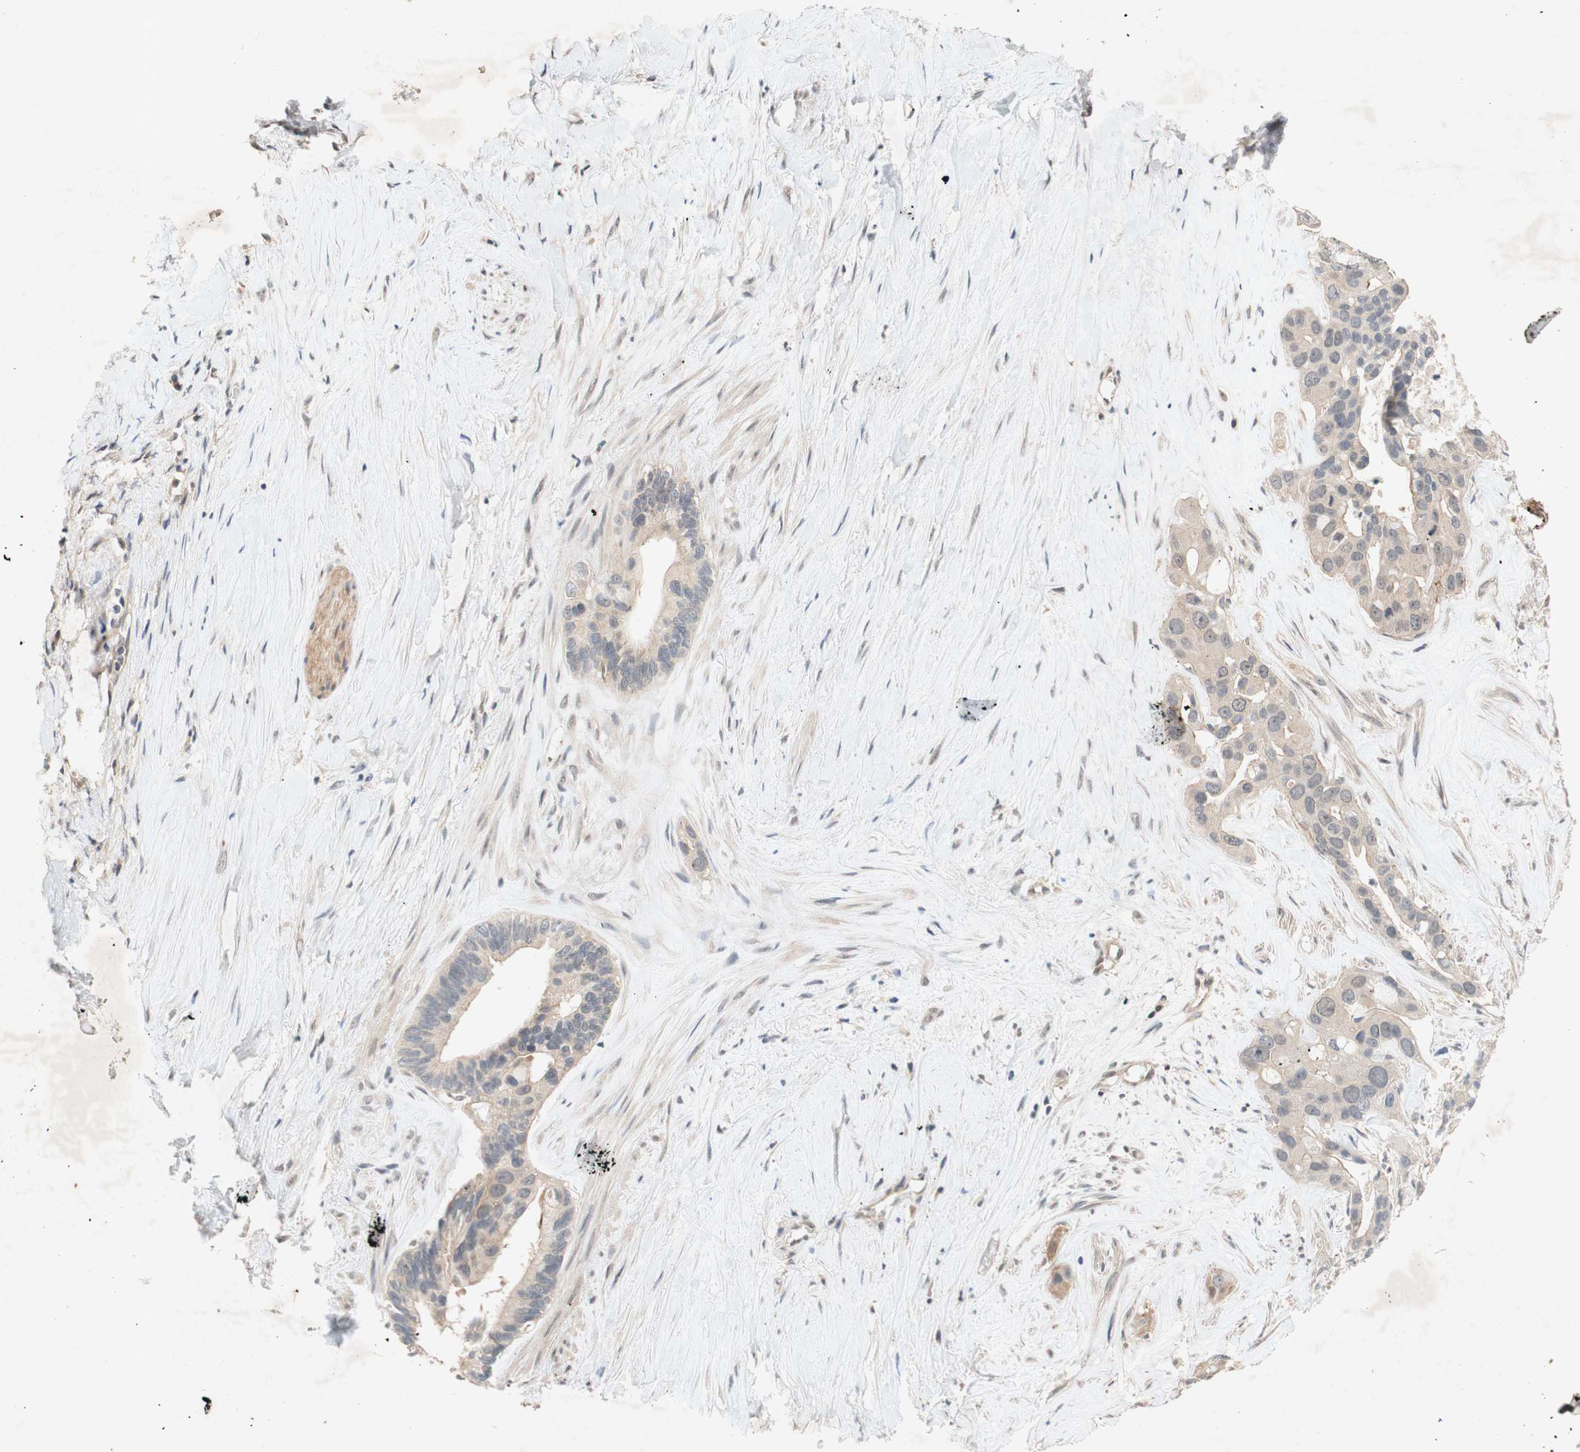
{"staining": {"intensity": "weak", "quantity": ">75%", "location": "cytoplasmic/membranous"}, "tissue": "liver cancer", "cell_type": "Tumor cells", "image_type": "cancer", "snomed": [{"axis": "morphology", "description": "Cholangiocarcinoma"}, {"axis": "topography", "description": "Liver"}], "caption": "Immunohistochemistry (IHC) of human cholangiocarcinoma (liver) shows low levels of weak cytoplasmic/membranous staining in approximately >75% of tumor cells.", "gene": "PIN1", "patient": {"sex": "female", "age": 65}}